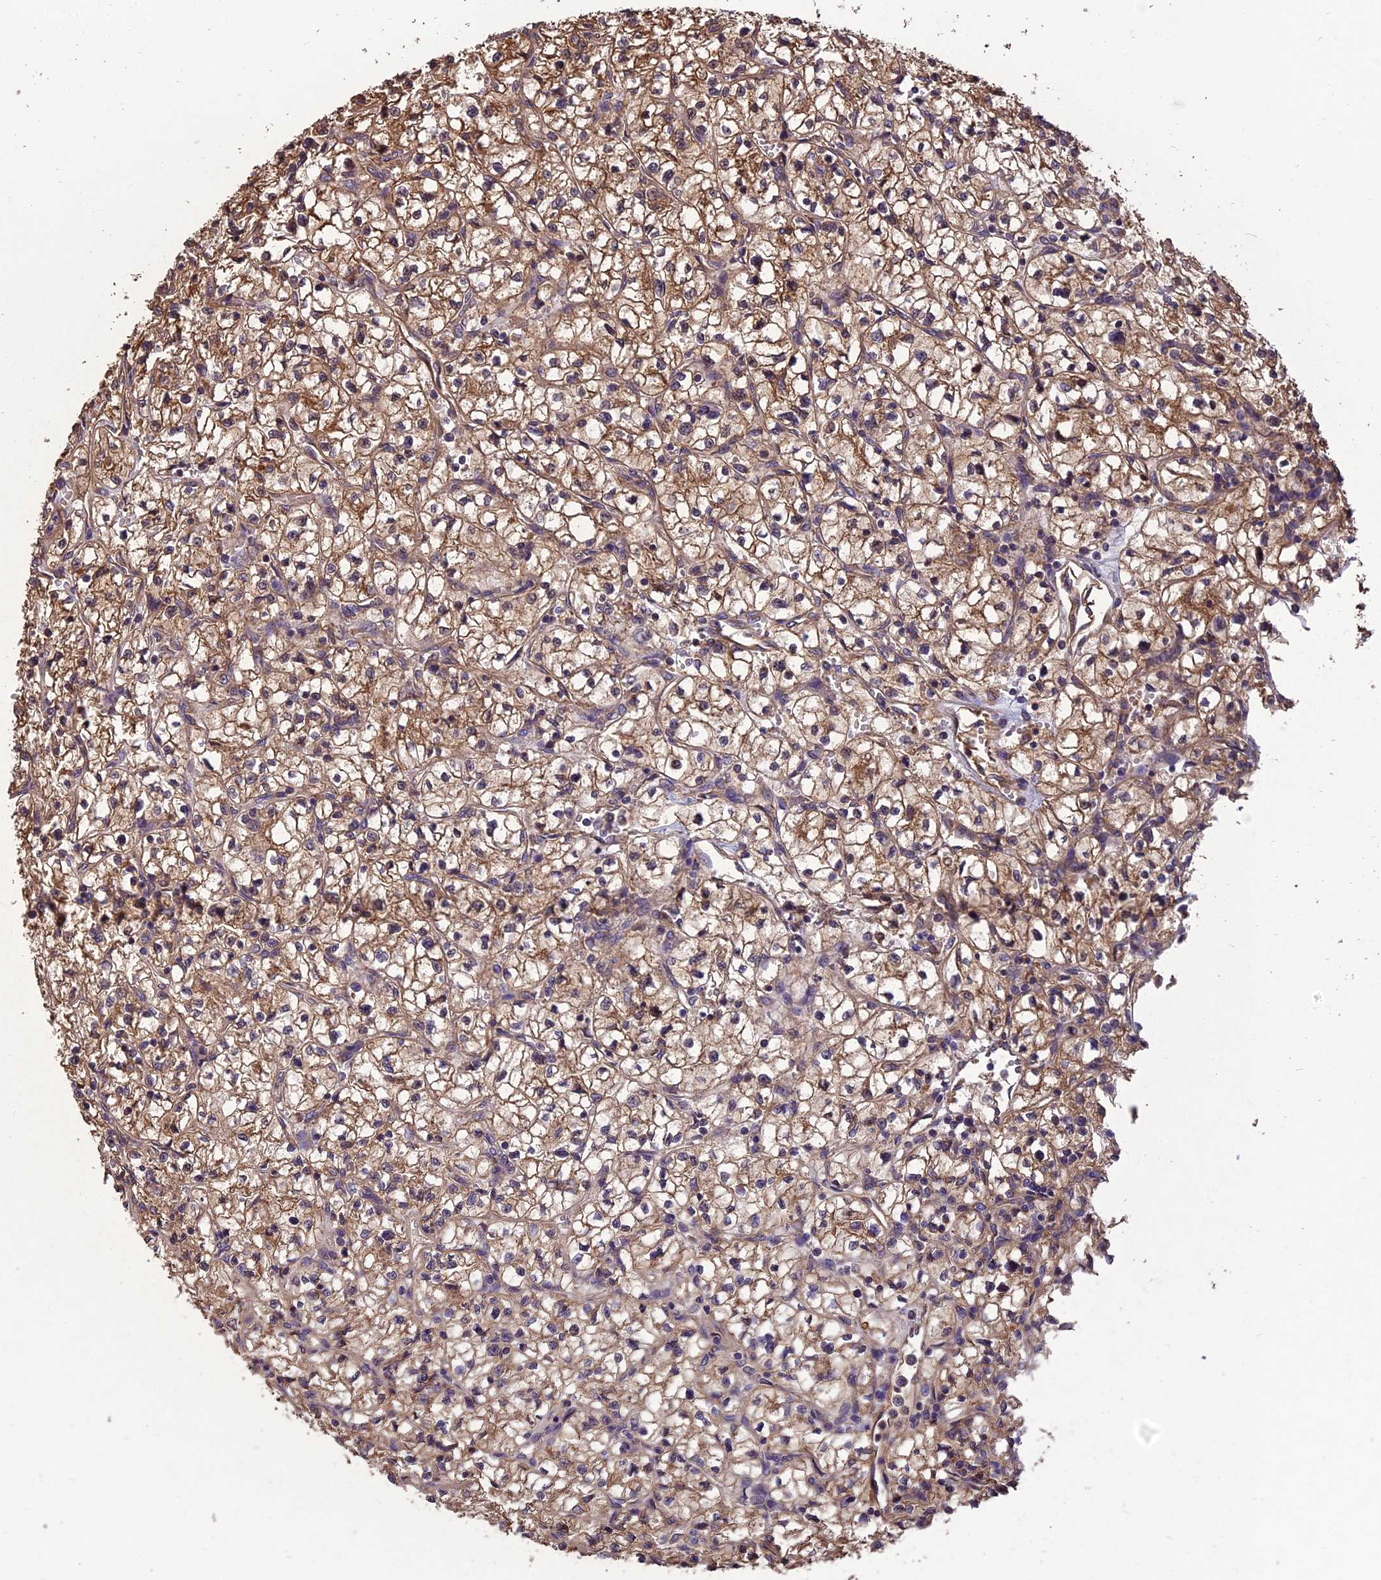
{"staining": {"intensity": "moderate", "quantity": ">75%", "location": "cytoplasmic/membranous"}, "tissue": "renal cancer", "cell_type": "Tumor cells", "image_type": "cancer", "snomed": [{"axis": "morphology", "description": "Adenocarcinoma, NOS"}, {"axis": "topography", "description": "Kidney"}], "caption": "IHC of adenocarcinoma (renal) exhibits medium levels of moderate cytoplasmic/membranous expression in approximately >75% of tumor cells.", "gene": "CHMP2A", "patient": {"sex": "female", "age": 64}}